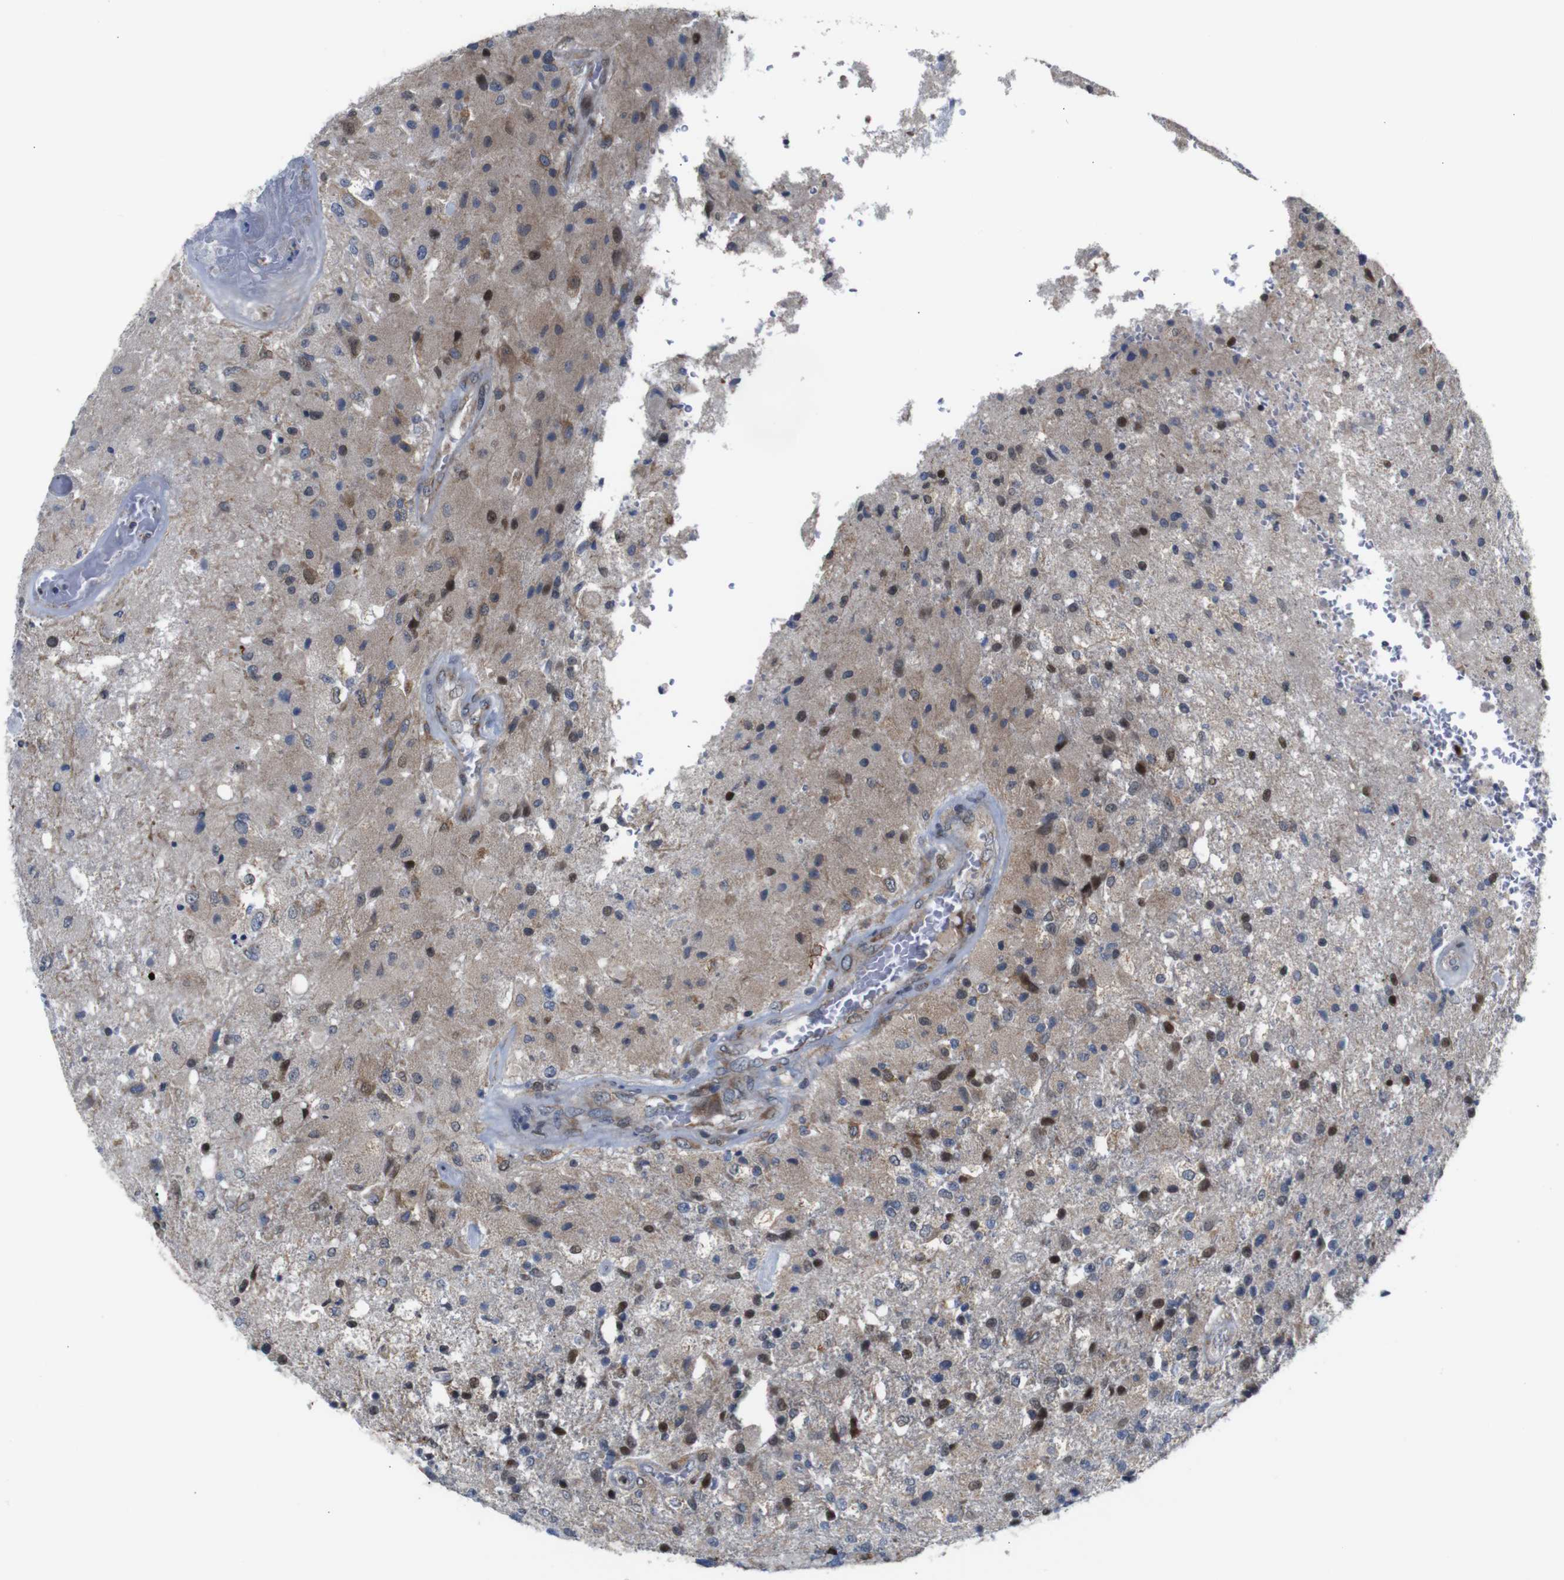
{"staining": {"intensity": "moderate", "quantity": "25%-75%", "location": "cytoplasmic/membranous,nuclear"}, "tissue": "glioma", "cell_type": "Tumor cells", "image_type": "cancer", "snomed": [{"axis": "morphology", "description": "Normal tissue, NOS"}, {"axis": "morphology", "description": "Glioma, malignant, High grade"}, {"axis": "topography", "description": "Cerebral cortex"}], "caption": "High-power microscopy captured an immunohistochemistry (IHC) histopathology image of malignant high-grade glioma, revealing moderate cytoplasmic/membranous and nuclear positivity in approximately 25%-75% of tumor cells.", "gene": "PTPN1", "patient": {"sex": "male", "age": 77}}